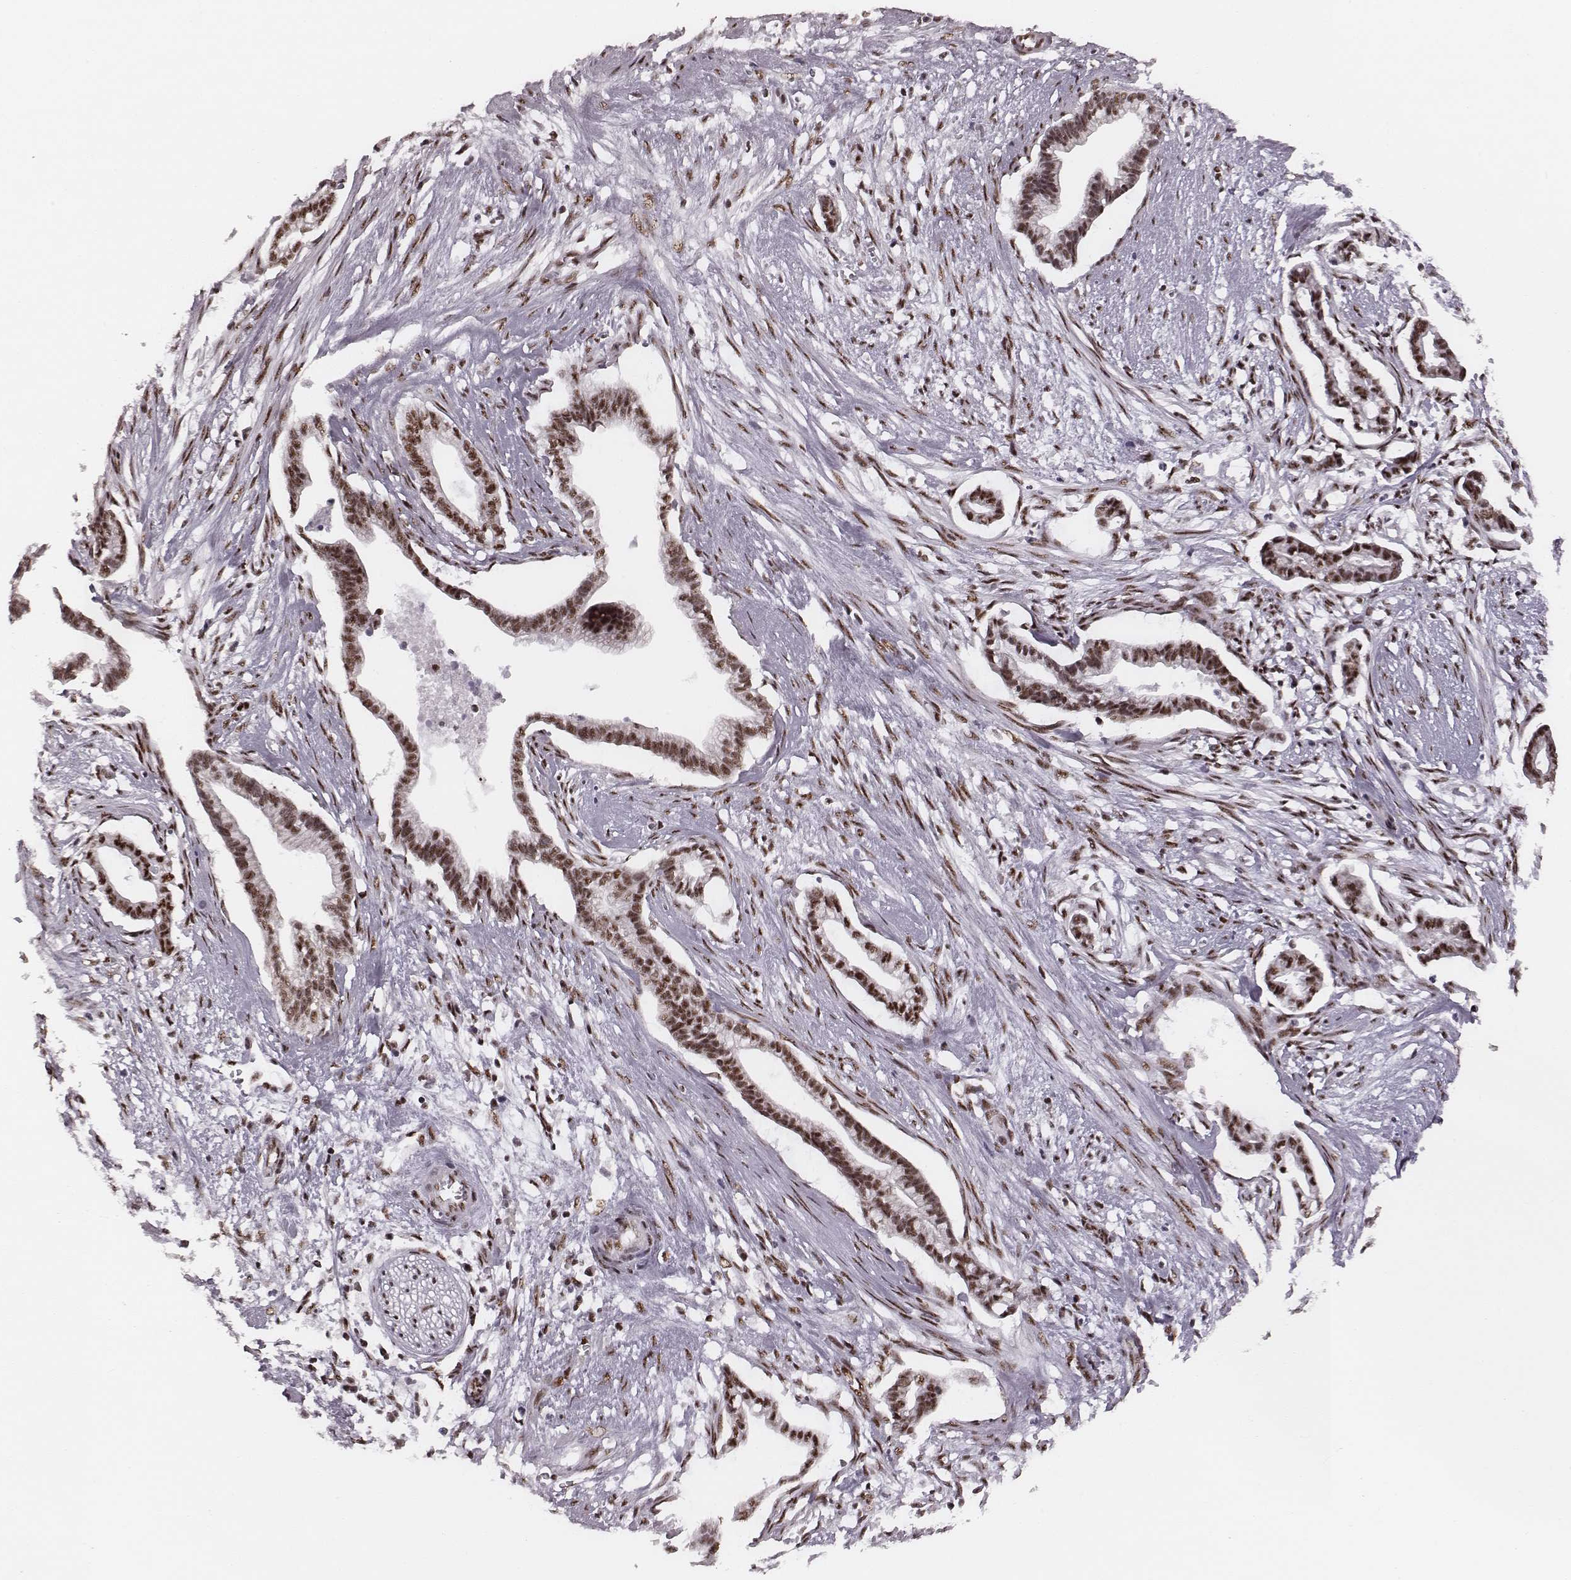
{"staining": {"intensity": "strong", "quantity": ">75%", "location": "nuclear"}, "tissue": "cervical cancer", "cell_type": "Tumor cells", "image_type": "cancer", "snomed": [{"axis": "morphology", "description": "Adenocarcinoma, NOS"}, {"axis": "topography", "description": "Cervix"}], "caption": "Strong nuclear positivity for a protein is present in about >75% of tumor cells of cervical cancer (adenocarcinoma) using immunohistochemistry (IHC).", "gene": "LUC7L", "patient": {"sex": "female", "age": 62}}